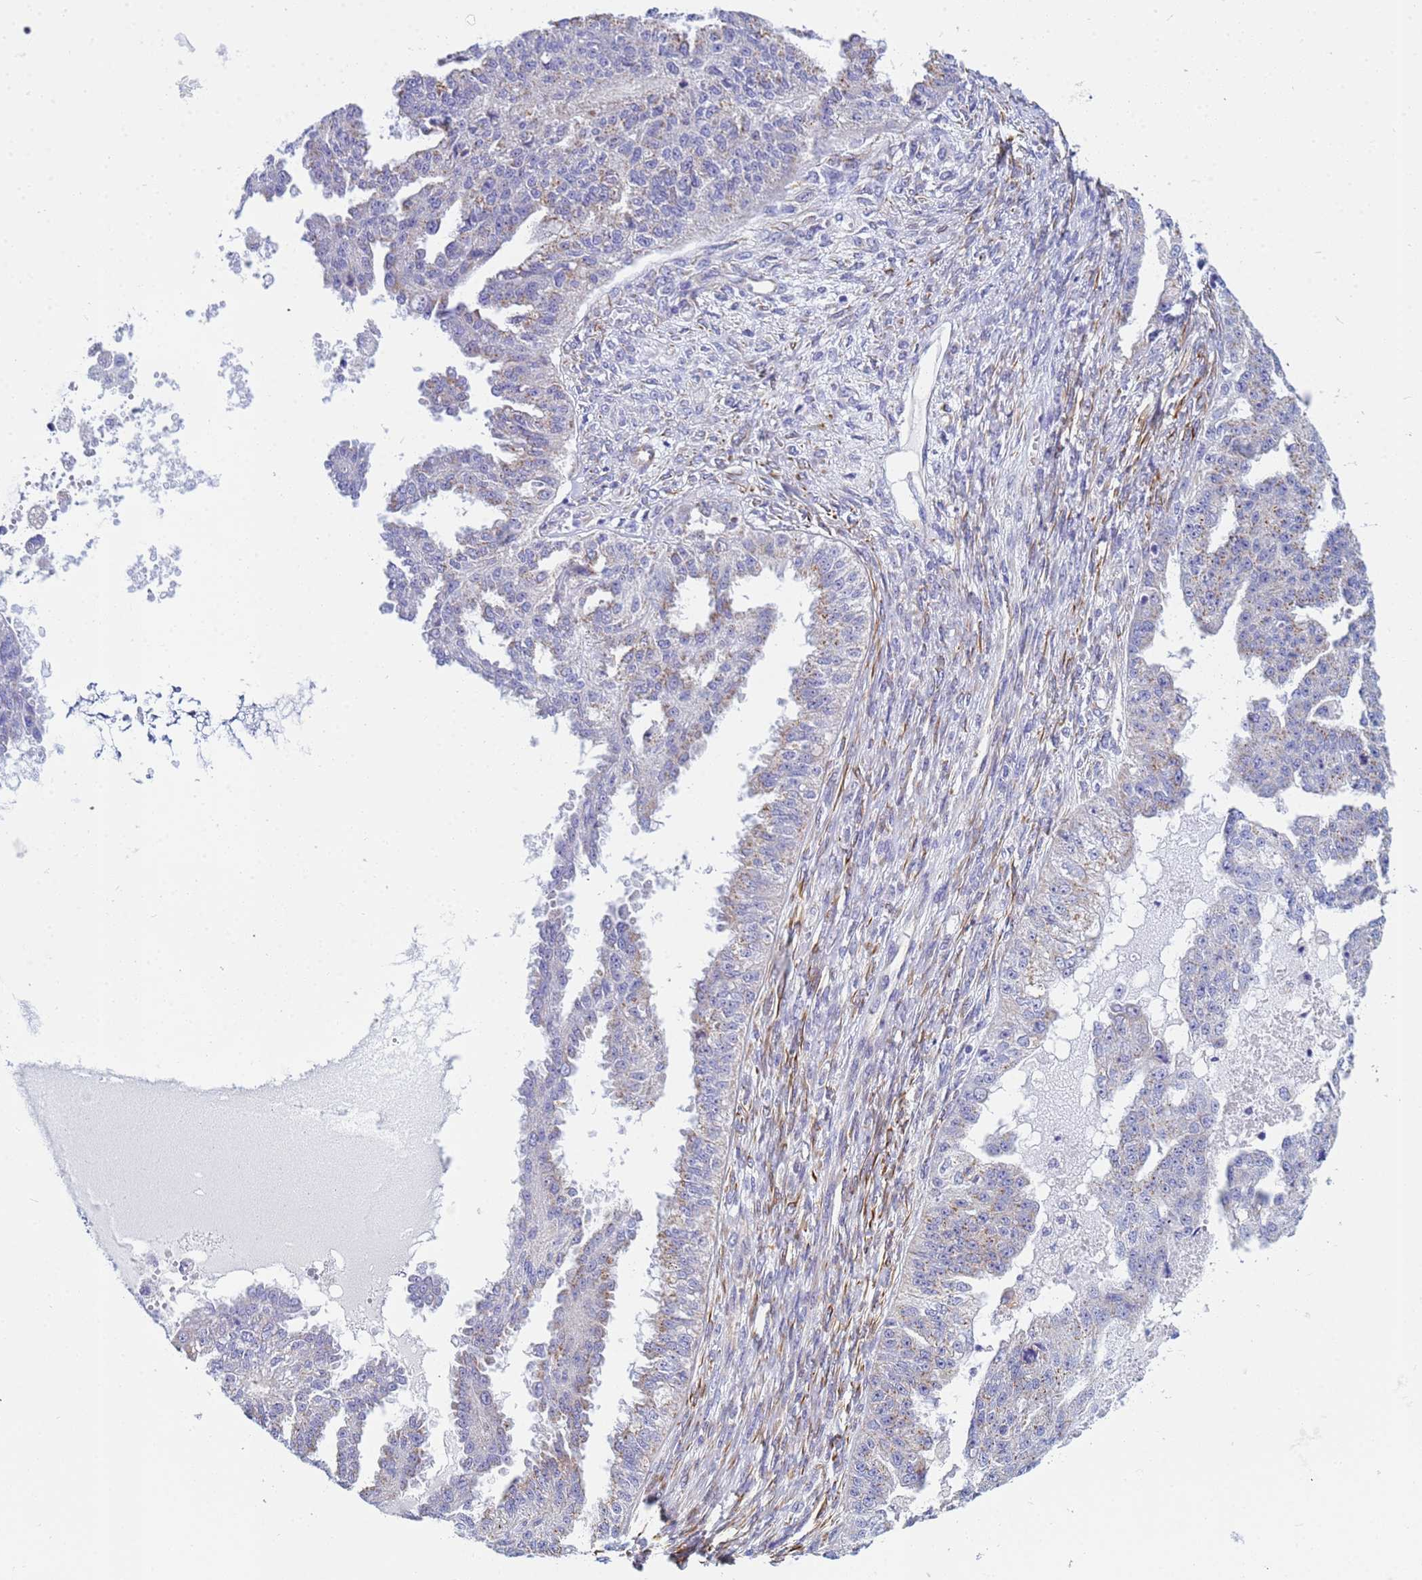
{"staining": {"intensity": "moderate", "quantity": "<25%", "location": "cytoplasmic/membranous"}, "tissue": "ovarian cancer", "cell_type": "Tumor cells", "image_type": "cancer", "snomed": [{"axis": "morphology", "description": "Cystadenocarcinoma, serous, NOS"}, {"axis": "topography", "description": "Ovary"}], "caption": "Ovarian cancer stained with DAB (3,3'-diaminobenzidine) IHC shows low levels of moderate cytoplasmic/membranous positivity in approximately <25% of tumor cells. (DAB IHC with brightfield microscopy, high magnification).", "gene": "UBXN2B", "patient": {"sex": "female", "age": 58}}